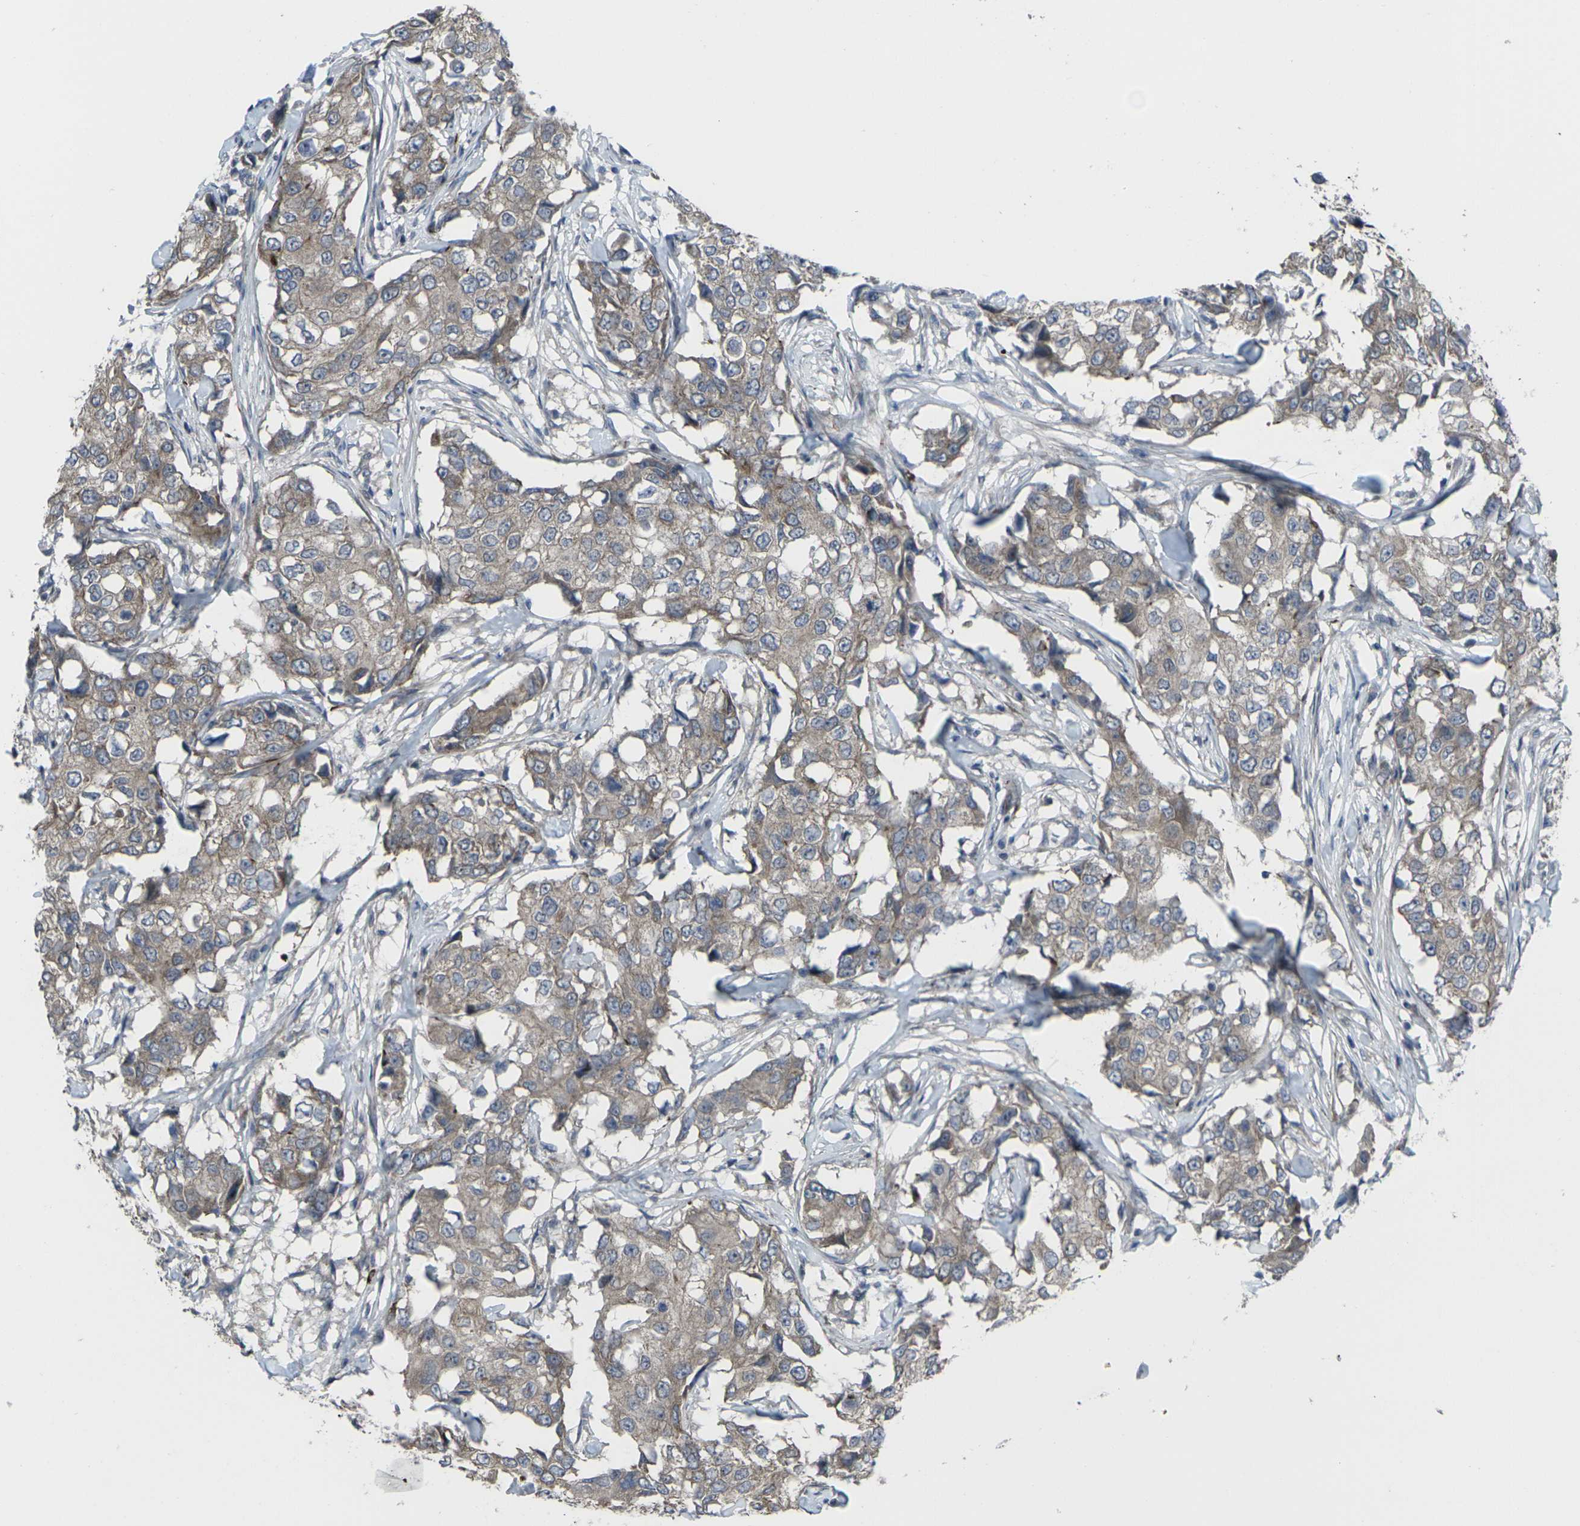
{"staining": {"intensity": "moderate", "quantity": ">75%", "location": "cytoplasmic/membranous"}, "tissue": "breast cancer", "cell_type": "Tumor cells", "image_type": "cancer", "snomed": [{"axis": "morphology", "description": "Duct carcinoma"}, {"axis": "topography", "description": "Breast"}], "caption": "High-power microscopy captured an immunohistochemistry micrograph of infiltrating ductal carcinoma (breast), revealing moderate cytoplasmic/membranous positivity in about >75% of tumor cells.", "gene": "CCR10", "patient": {"sex": "female", "age": 27}}